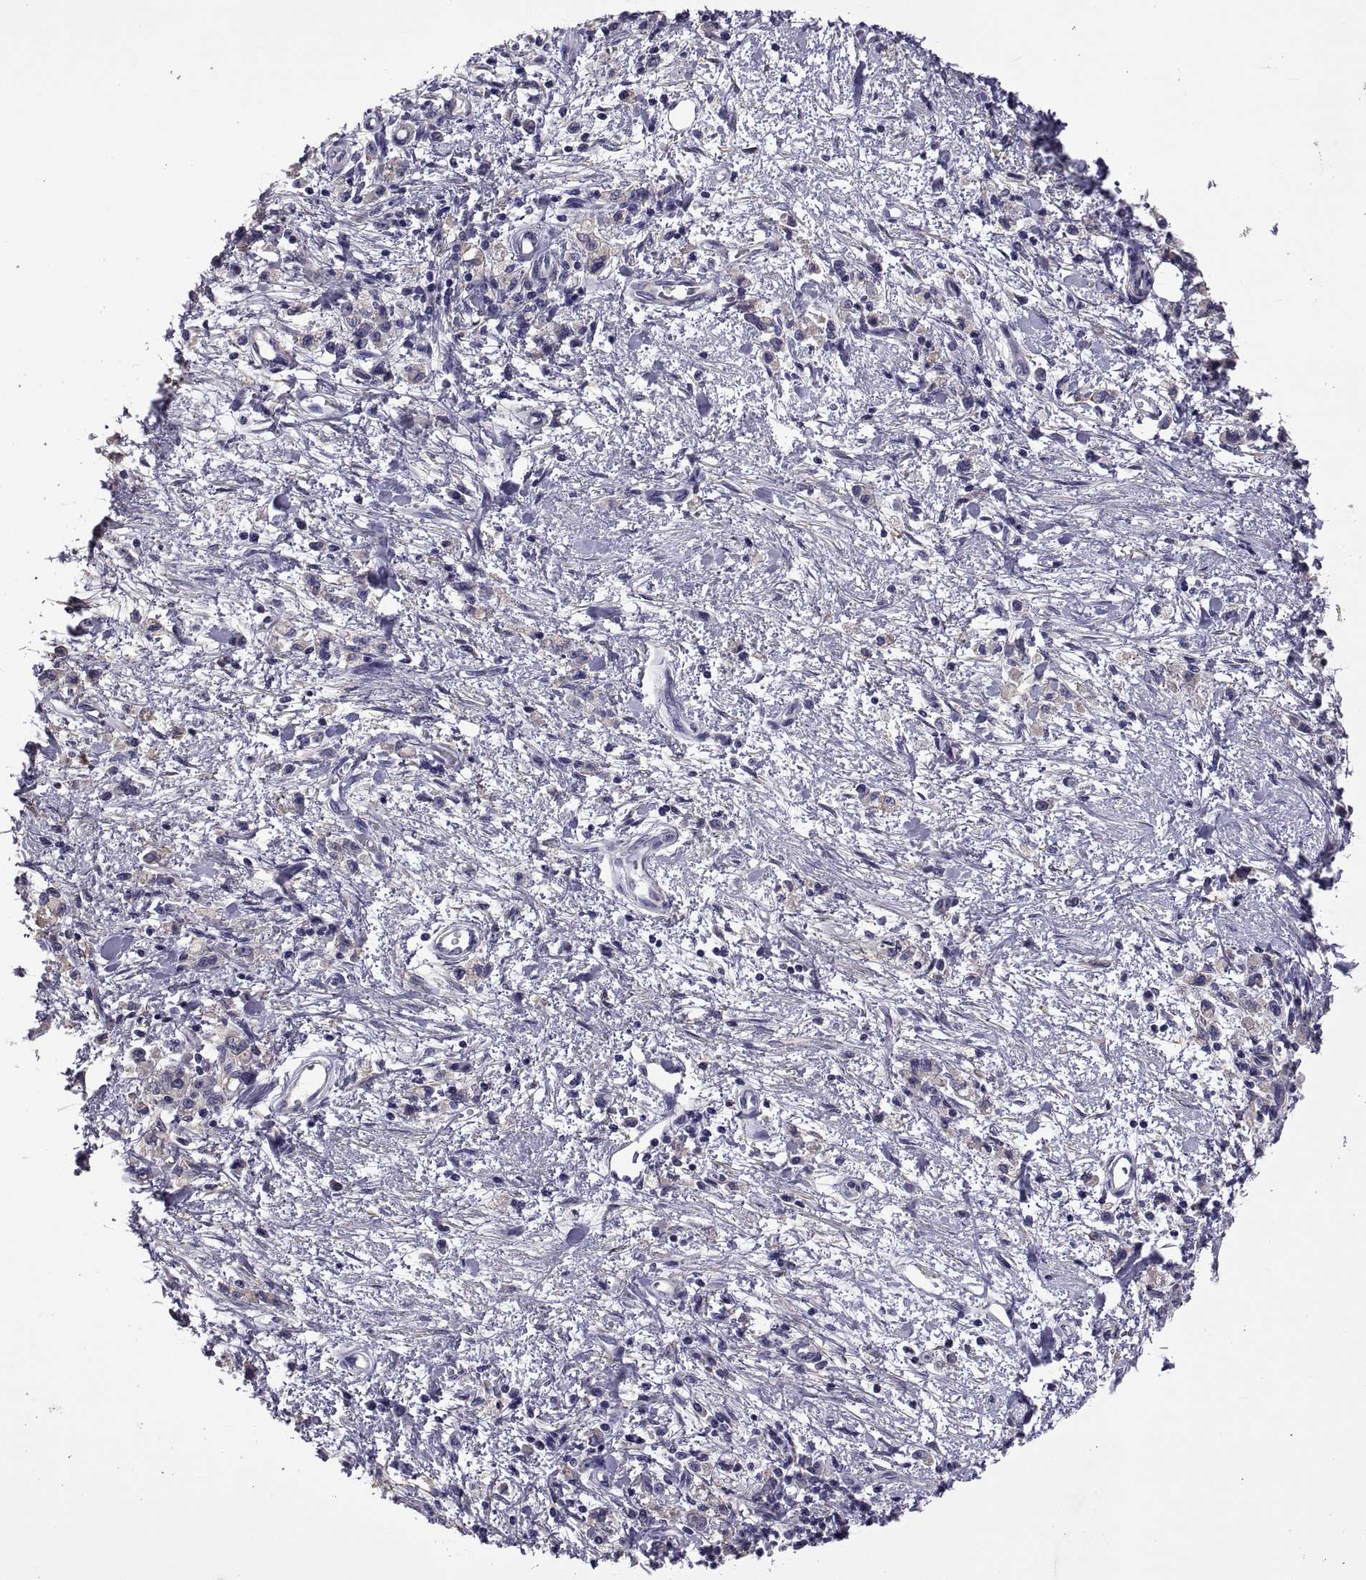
{"staining": {"intensity": "negative", "quantity": "none", "location": "none"}, "tissue": "stomach cancer", "cell_type": "Tumor cells", "image_type": "cancer", "snomed": [{"axis": "morphology", "description": "Adenocarcinoma, NOS"}, {"axis": "topography", "description": "Stomach"}], "caption": "A high-resolution image shows immunohistochemistry (IHC) staining of stomach cancer (adenocarcinoma), which displays no significant staining in tumor cells. (DAB immunohistochemistry, high magnification).", "gene": "TMC3", "patient": {"sex": "male", "age": 77}}